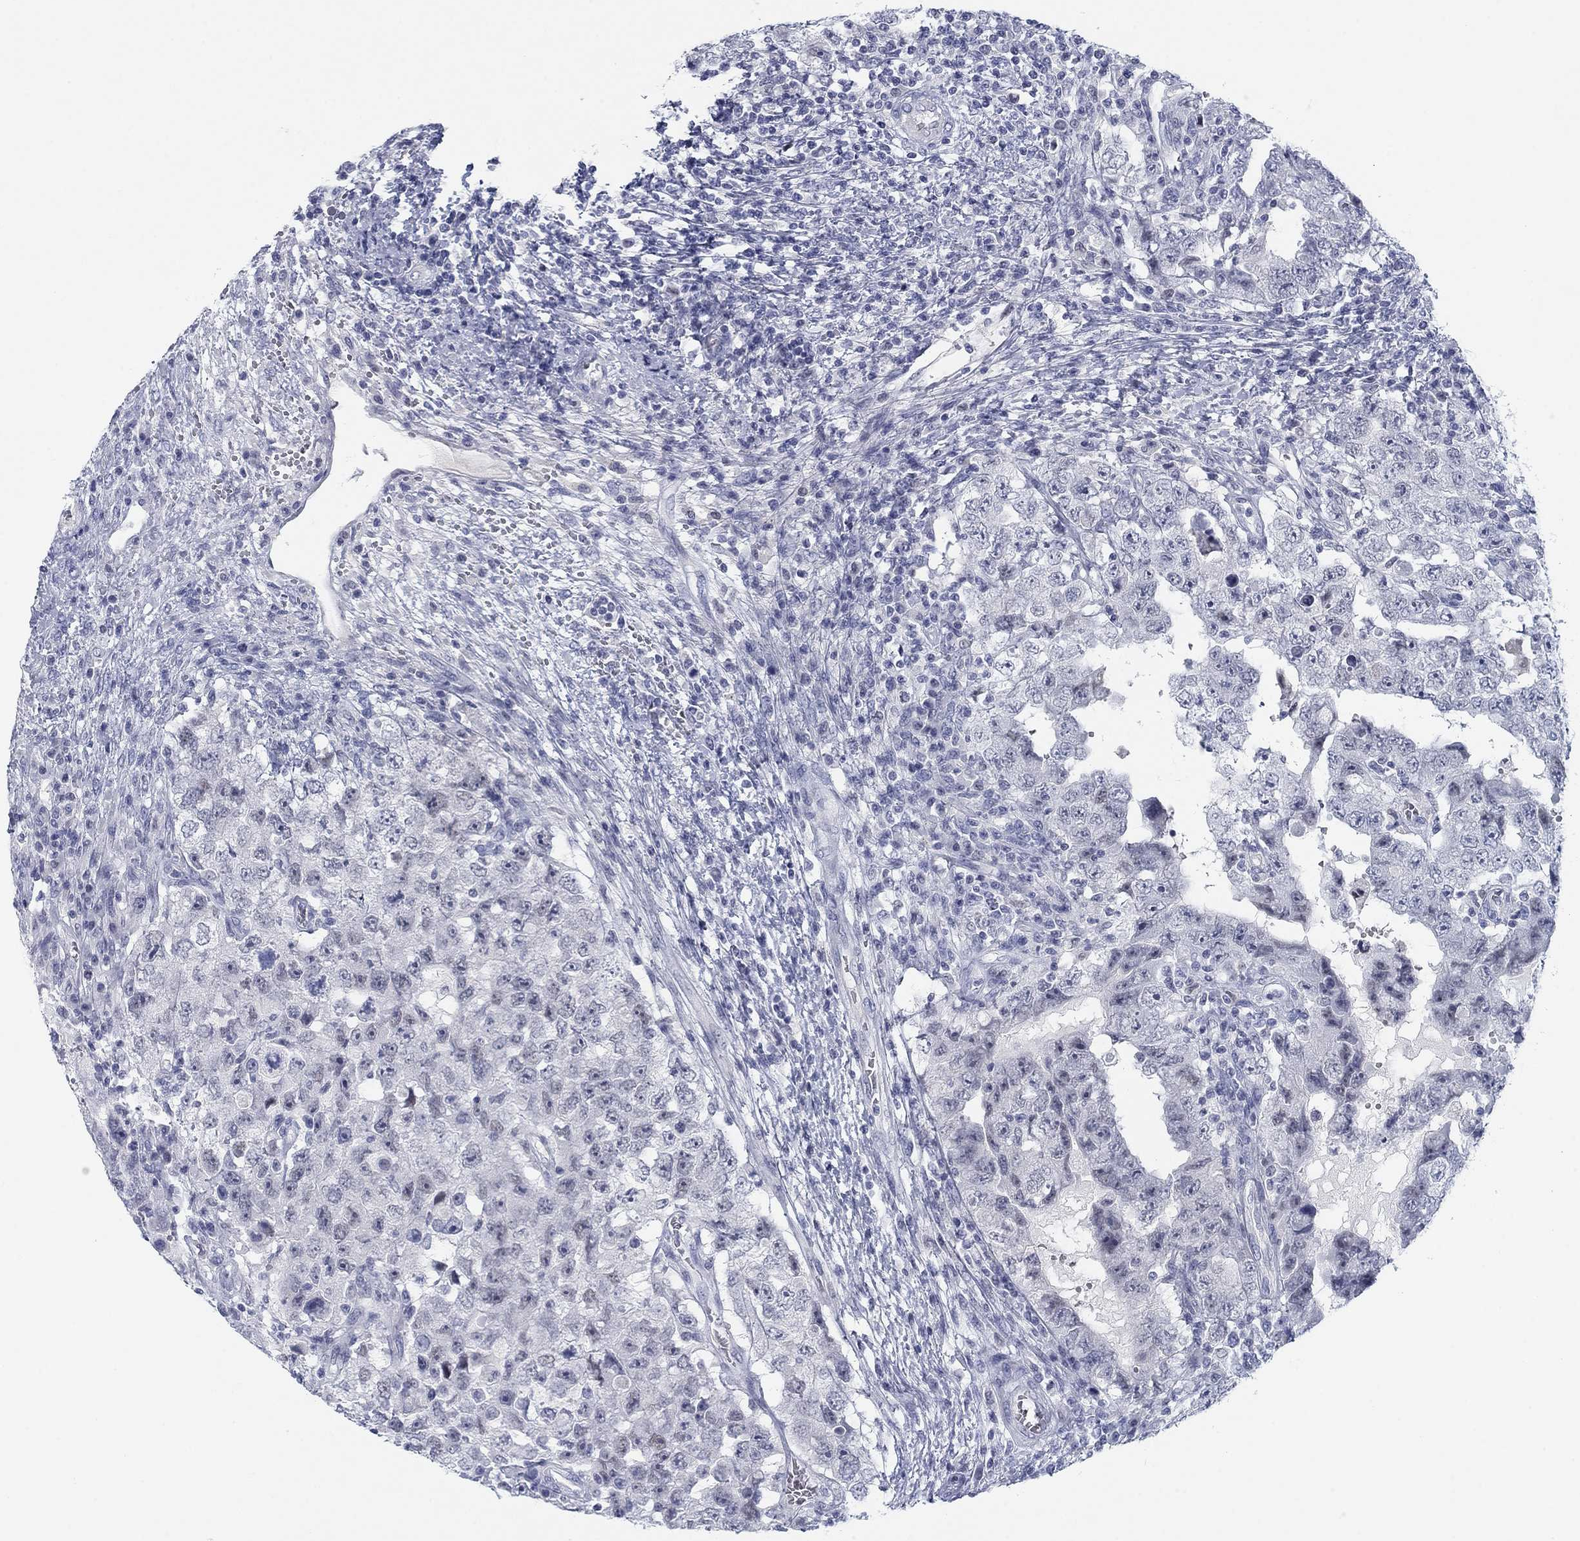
{"staining": {"intensity": "negative", "quantity": "none", "location": "none"}, "tissue": "testis cancer", "cell_type": "Tumor cells", "image_type": "cancer", "snomed": [{"axis": "morphology", "description": "Carcinoma, Embryonal, NOS"}, {"axis": "topography", "description": "Testis"}], "caption": "Testis cancer was stained to show a protein in brown. There is no significant expression in tumor cells.", "gene": "DNAL1", "patient": {"sex": "male", "age": 26}}